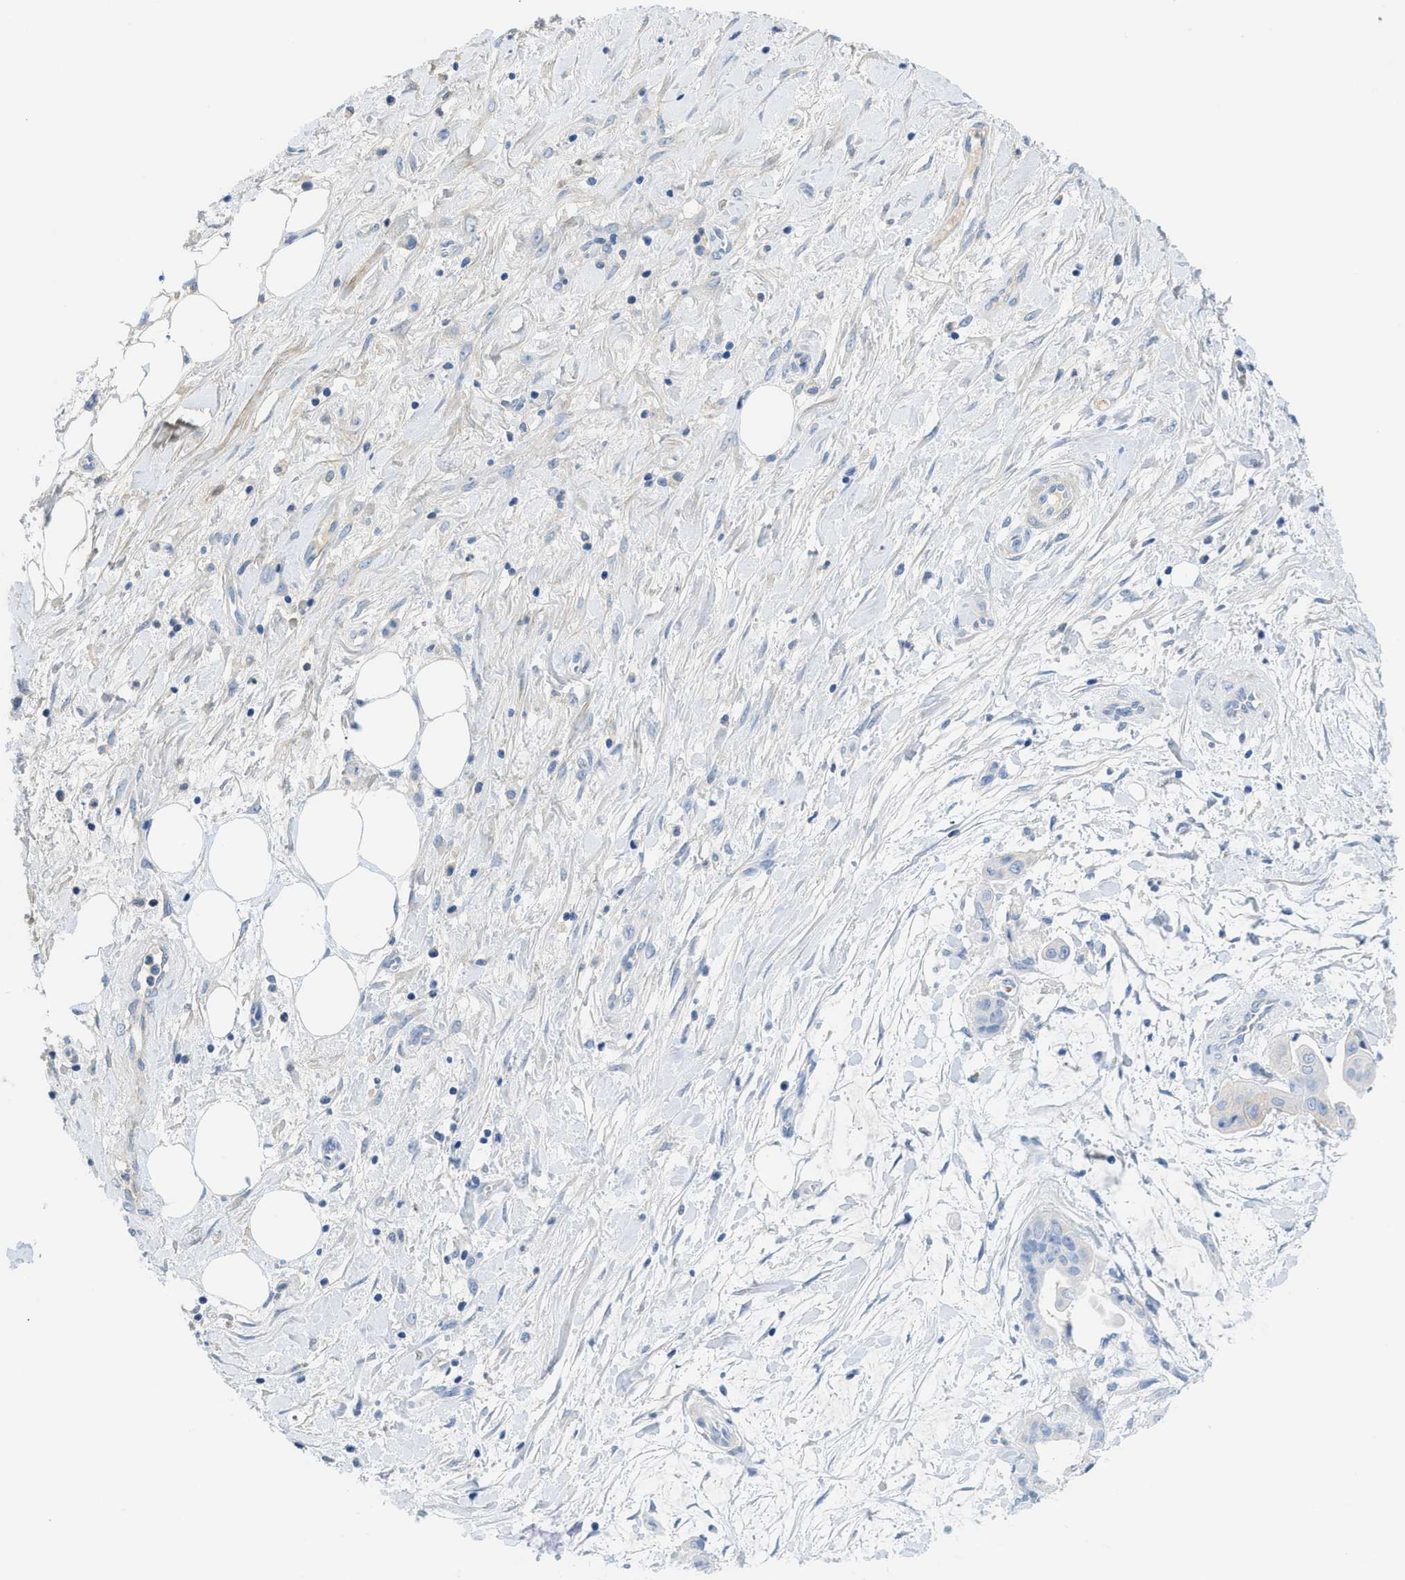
{"staining": {"intensity": "negative", "quantity": "none", "location": "none"}, "tissue": "pancreatic cancer", "cell_type": "Tumor cells", "image_type": "cancer", "snomed": [{"axis": "morphology", "description": "Adenocarcinoma, NOS"}, {"axis": "topography", "description": "Pancreas"}], "caption": "Tumor cells show no significant staining in pancreatic cancer (adenocarcinoma).", "gene": "COL3A1", "patient": {"sex": "female", "age": 75}}